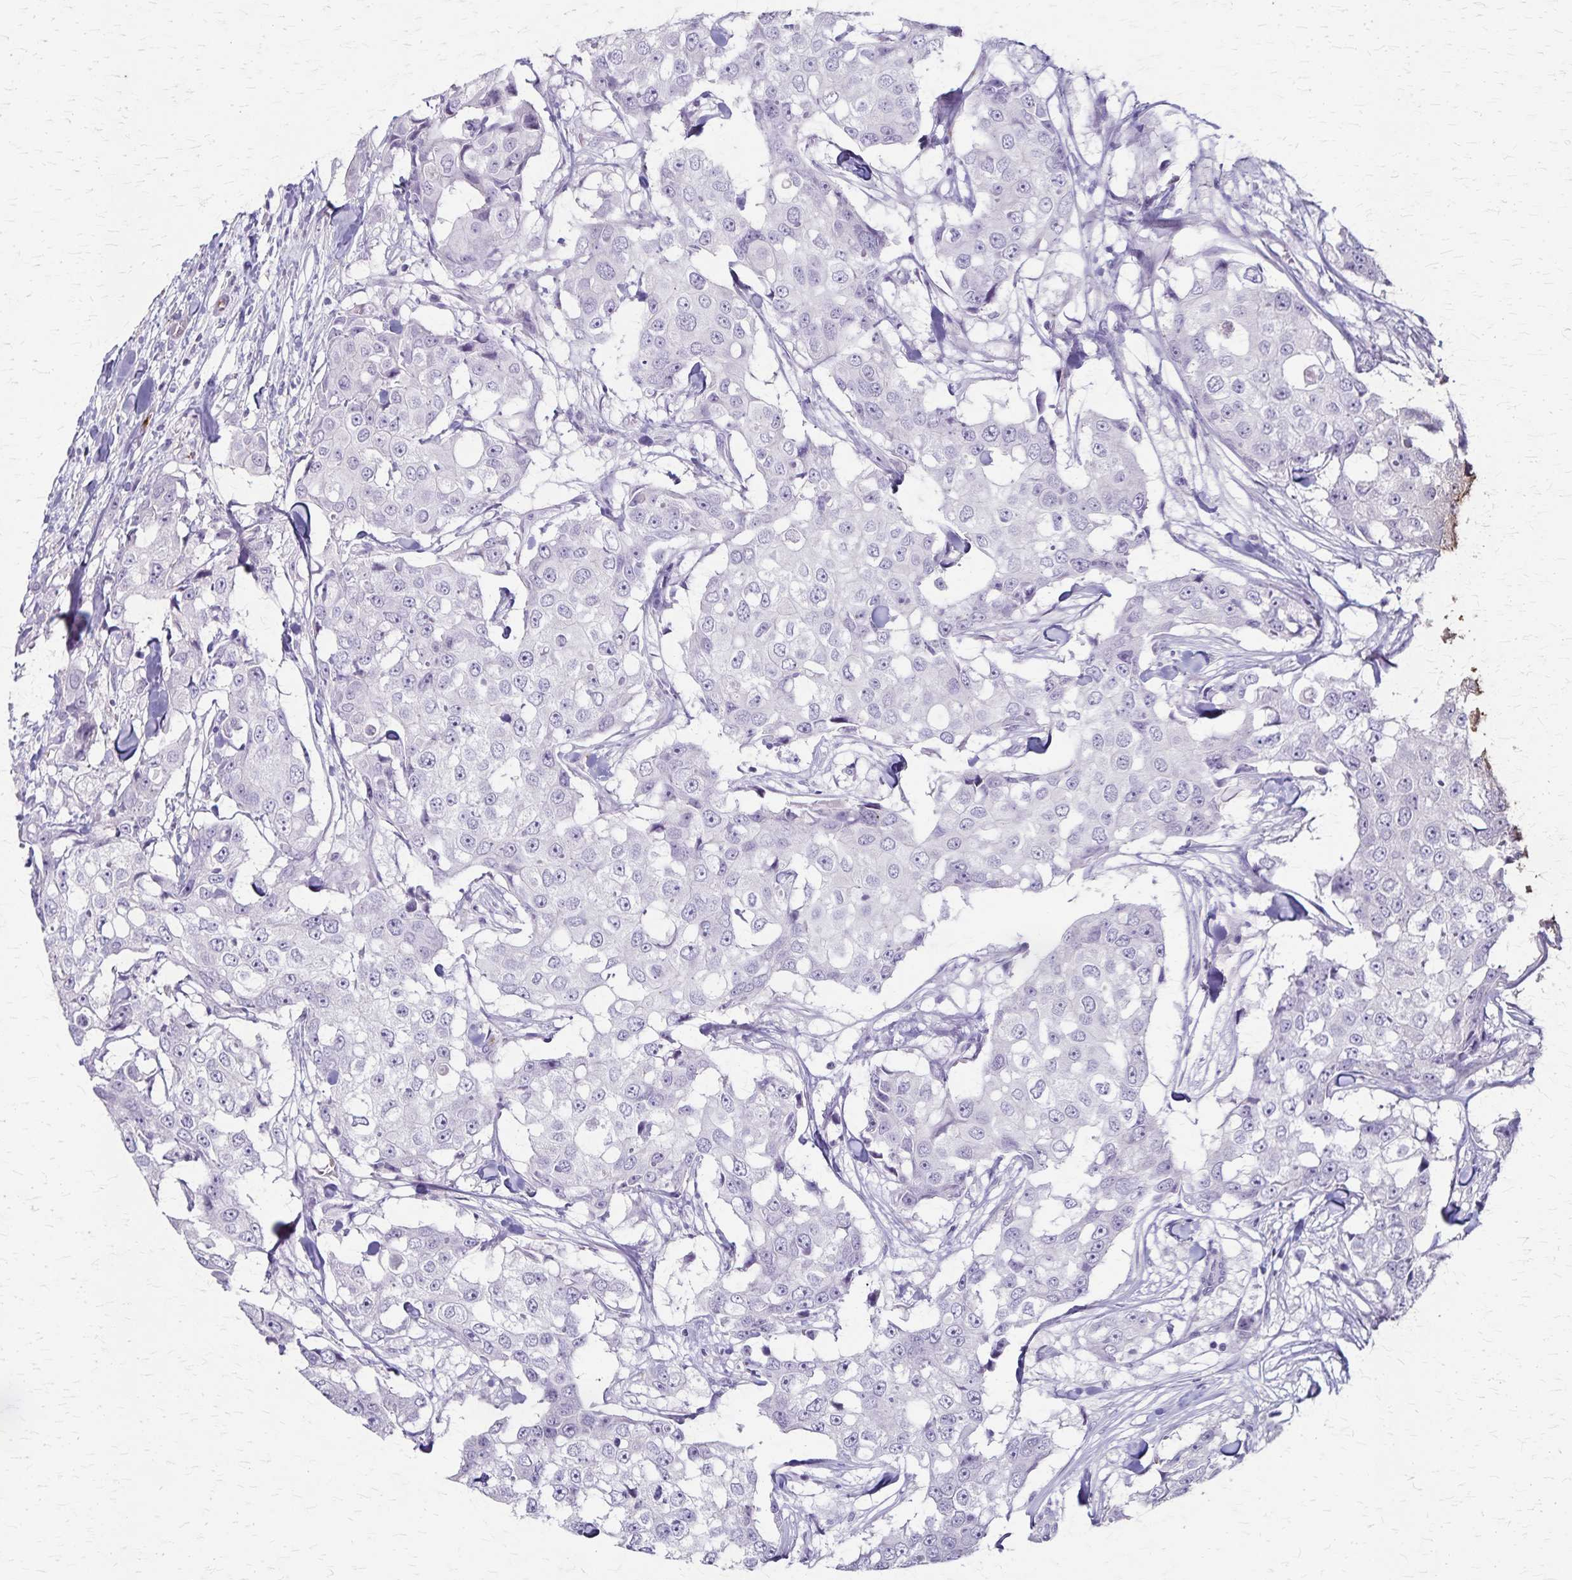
{"staining": {"intensity": "negative", "quantity": "none", "location": "none"}, "tissue": "breast cancer", "cell_type": "Tumor cells", "image_type": "cancer", "snomed": [{"axis": "morphology", "description": "Duct carcinoma"}, {"axis": "topography", "description": "Breast"}], "caption": "High power microscopy histopathology image of an immunohistochemistry histopathology image of breast cancer (invasive ductal carcinoma), revealing no significant staining in tumor cells.", "gene": "RASL10B", "patient": {"sex": "female", "age": 27}}